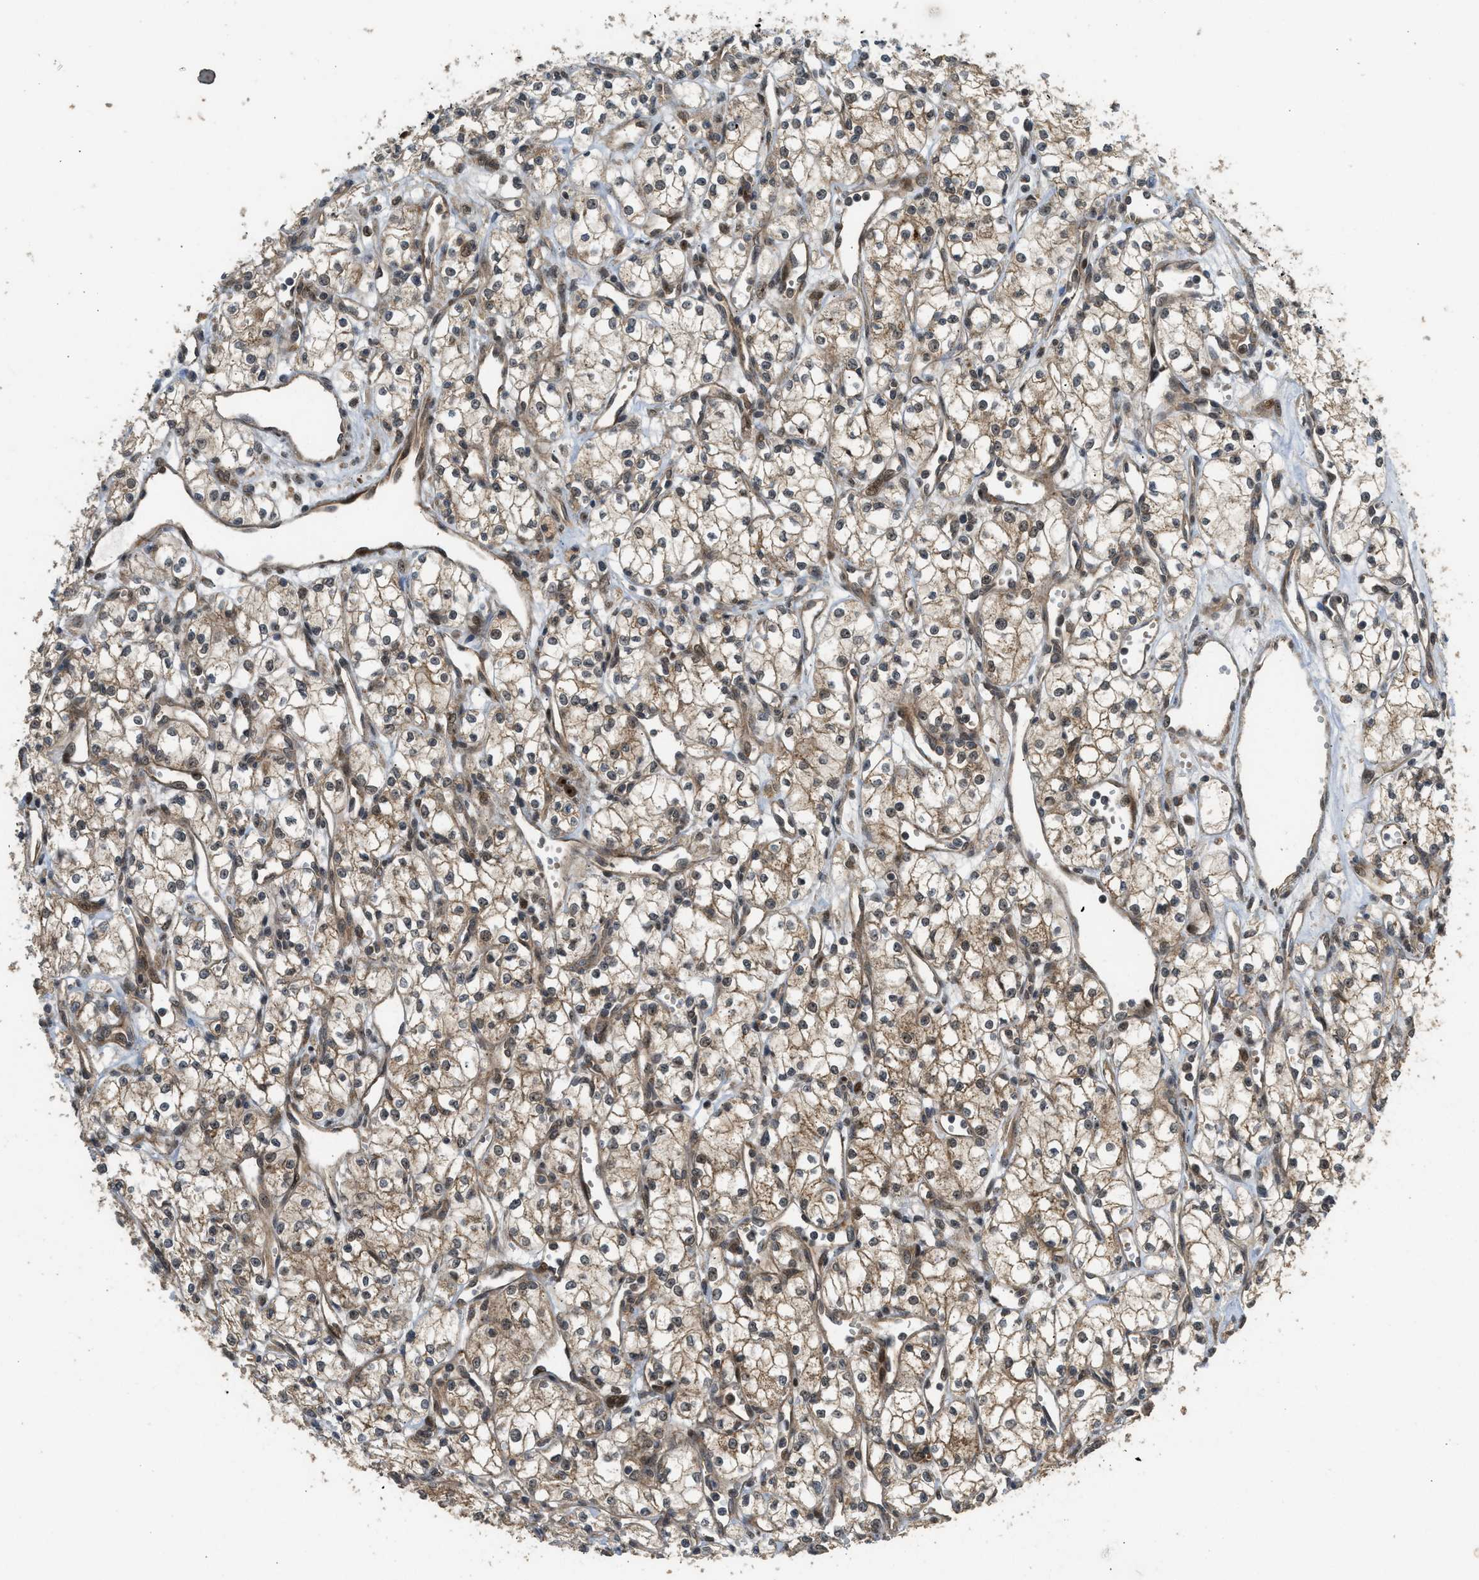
{"staining": {"intensity": "moderate", "quantity": "25%-75%", "location": "cytoplasmic/membranous"}, "tissue": "renal cancer", "cell_type": "Tumor cells", "image_type": "cancer", "snomed": [{"axis": "morphology", "description": "Adenocarcinoma, NOS"}, {"axis": "topography", "description": "Kidney"}], "caption": "This micrograph shows adenocarcinoma (renal) stained with immunohistochemistry (IHC) to label a protein in brown. The cytoplasmic/membranous of tumor cells show moderate positivity for the protein. Nuclei are counter-stained blue.", "gene": "GET1", "patient": {"sex": "male", "age": 59}}